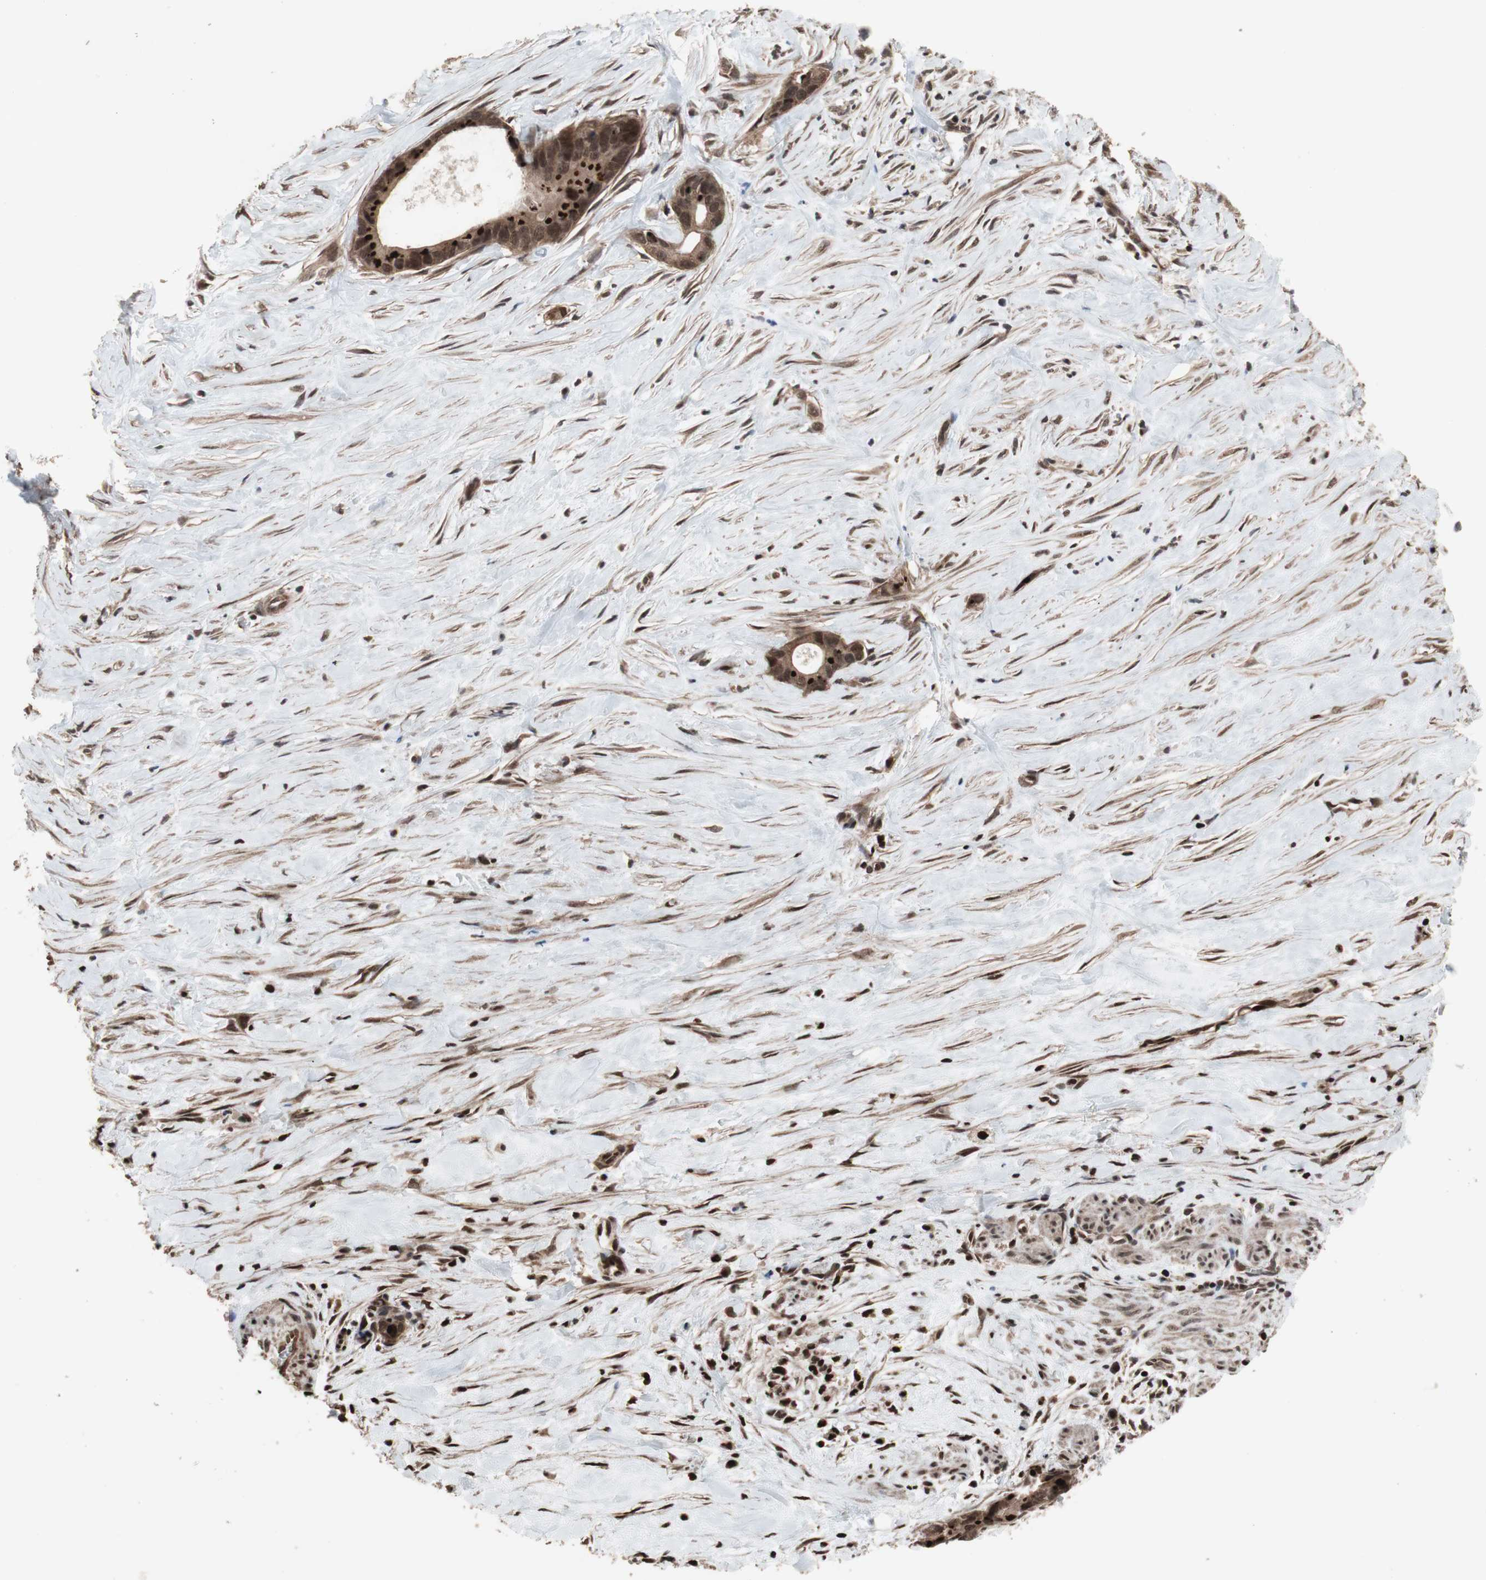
{"staining": {"intensity": "moderate", "quantity": ">75%", "location": "cytoplasmic/membranous,nuclear"}, "tissue": "liver cancer", "cell_type": "Tumor cells", "image_type": "cancer", "snomed": [{"axis": "morphology", "description": "Cholangiocarcinoma"}, {"axis": "topography", "description": "Liver"}], "caption": "Liver cancer tissue reveals moderate cytoplasmic/membranous and nuclear positivity in approximately >75% of tumor cells (IHC, brightfield microscopy, high magnification).", "gene": "KANSL1", "patient": {"sex": "female", "age": 55}}